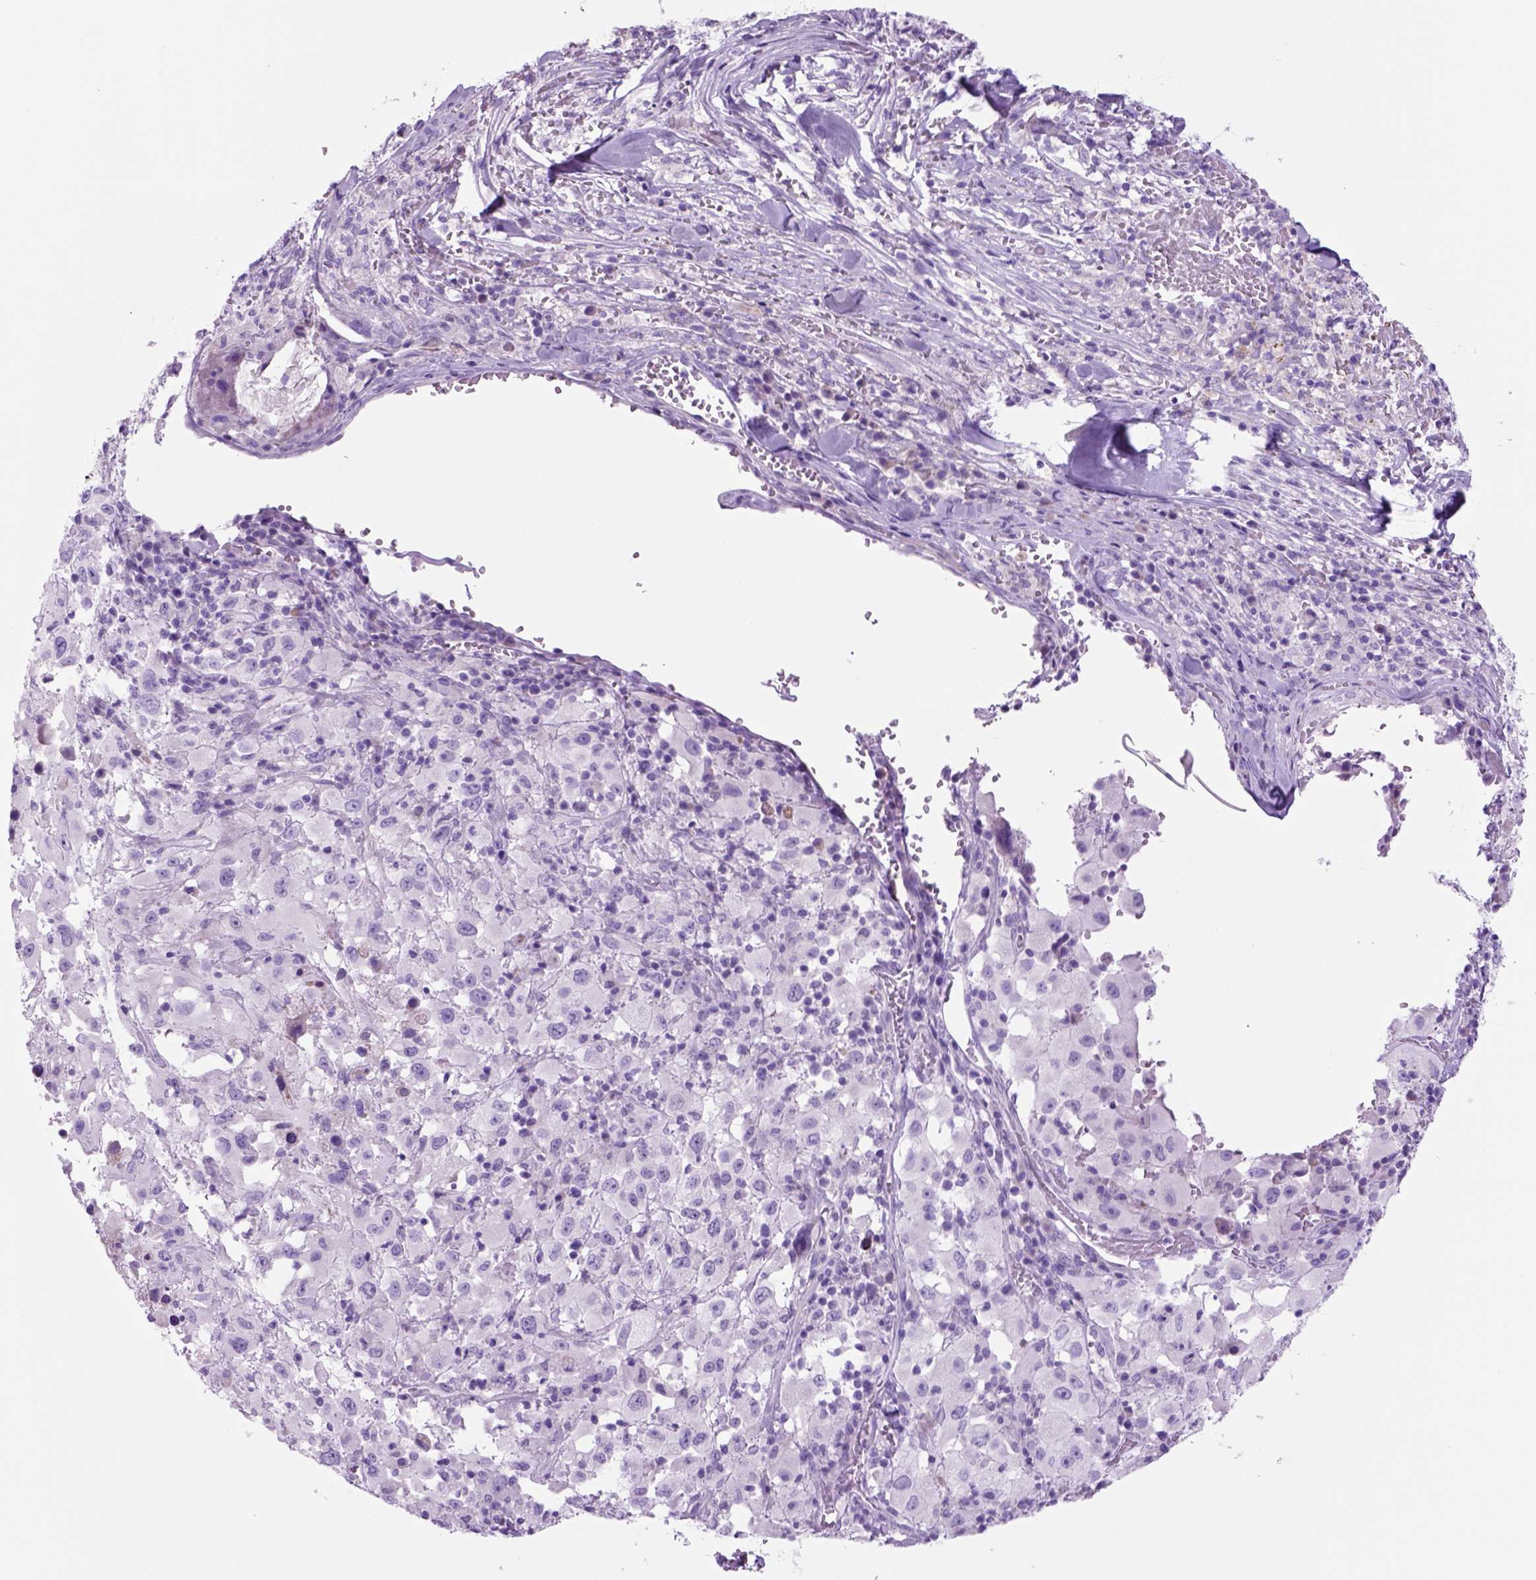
{"staining": {"intensity": "negative", "quantity": "none", "location": "none"}, "tissue": "melanoma", "cell_type": "Tumor cells", "image_type": "cancer", "snomed": [{"axis": "morphology", "description": "Malignant melanoma, Metastatic site"}, {"axis": "topography", "description": "Soft tissue"}], "caption": "This is an IHC photomicrograph of malignant melanoma (metastatic site). There is no staining in tumor cells.", "gene": "HHIPL2", "patient": {"sex": "male", "age": 50}}